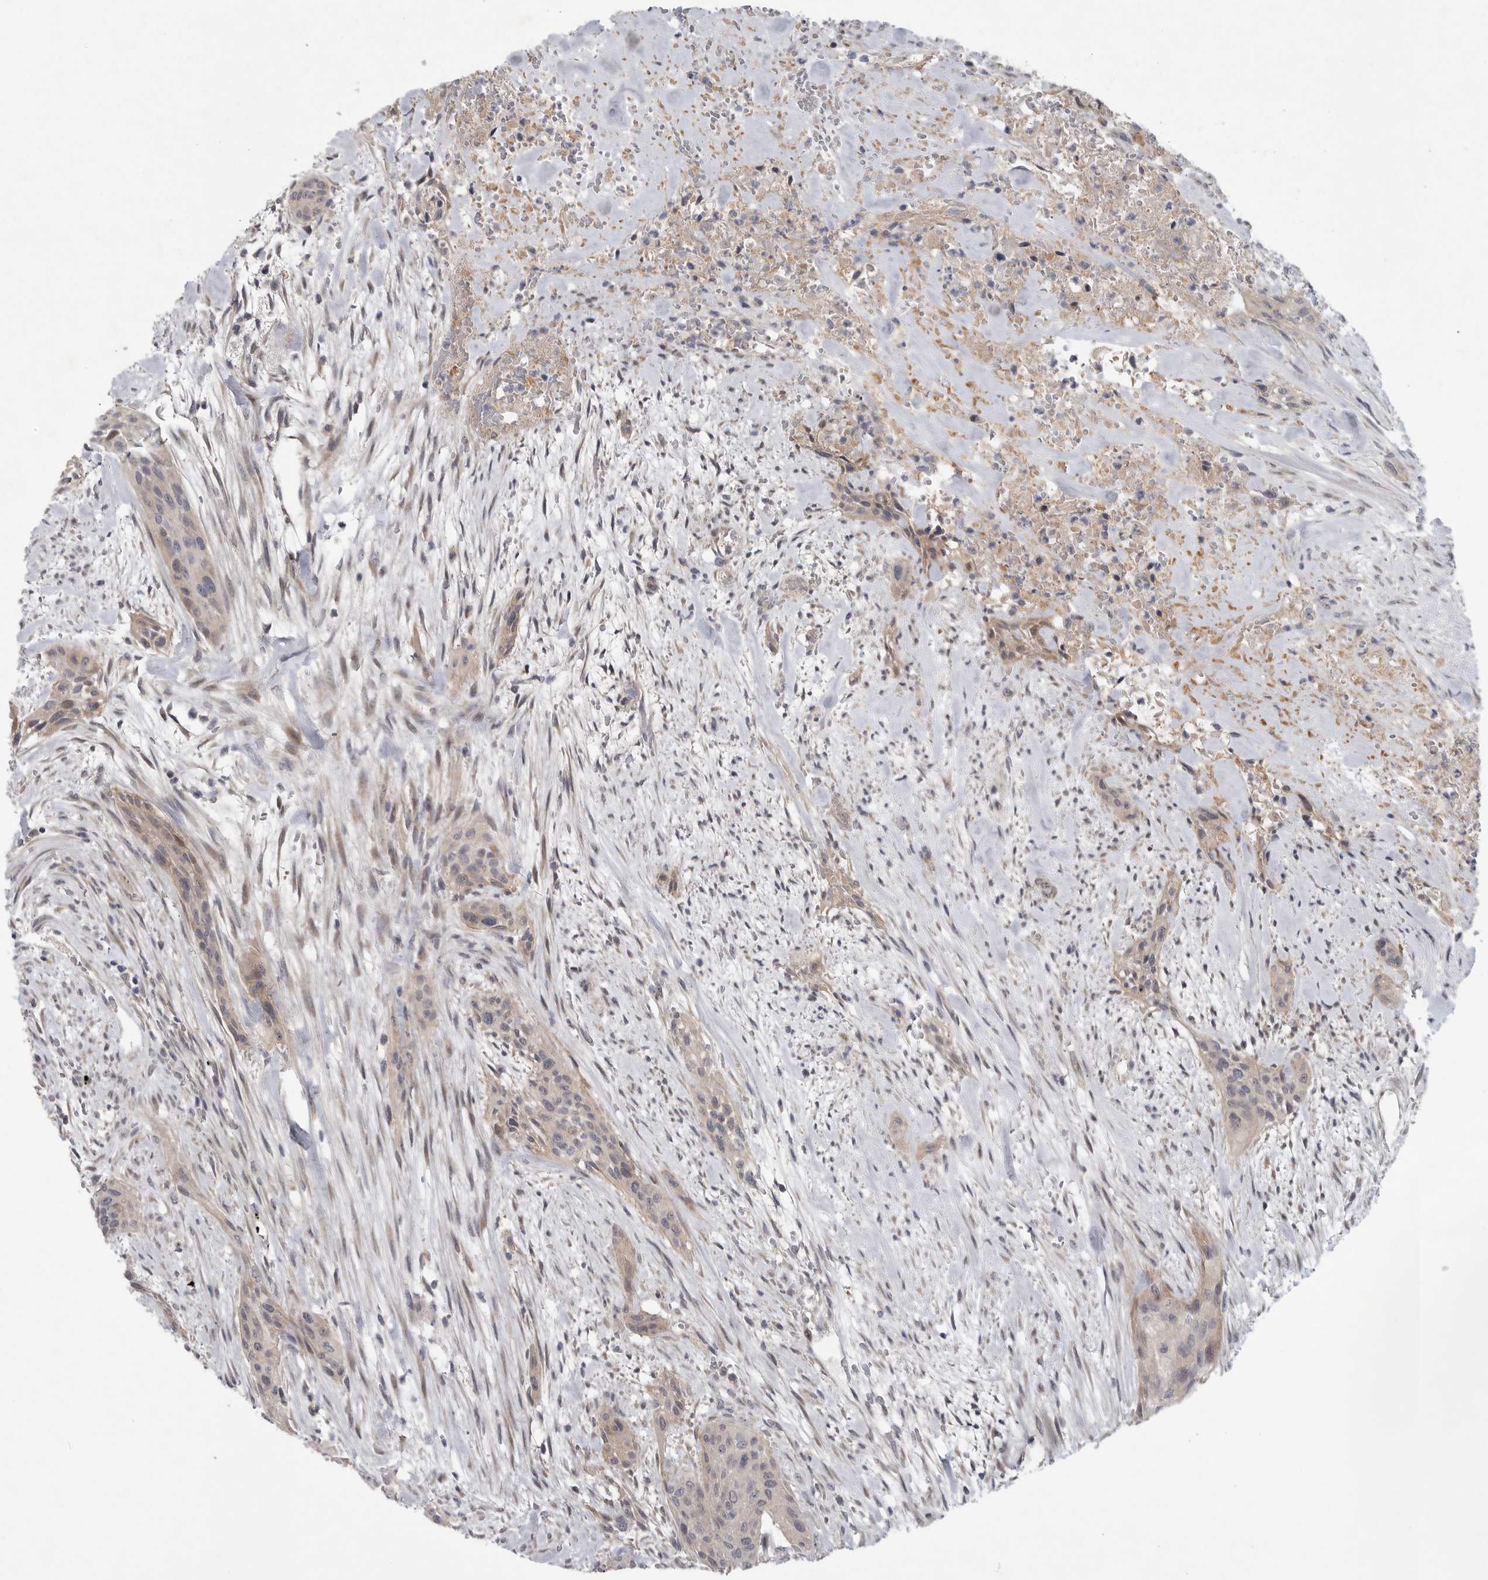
{"staining": {"intensity": "weak", "quantity": "25%-75%", "location": "cytoplasmic/membranous"}, "tissue": "urothelial cancer", "cell_type": "Tumor cells", "image_type": "cancer", "snomed": [{"axis": "morphology", "description": "Urothelial carcinoma, High grade"}, {"axis": "topography", "description": "Urinary bladder"}], "caption": "Tumor cells demonstrate weak cytoplasmic/membranous positivity in approximately 25%-75% of cells in urothelial cancer.", "gene": "FBXO43", "patient": {"sex": "male", "age": 35}}